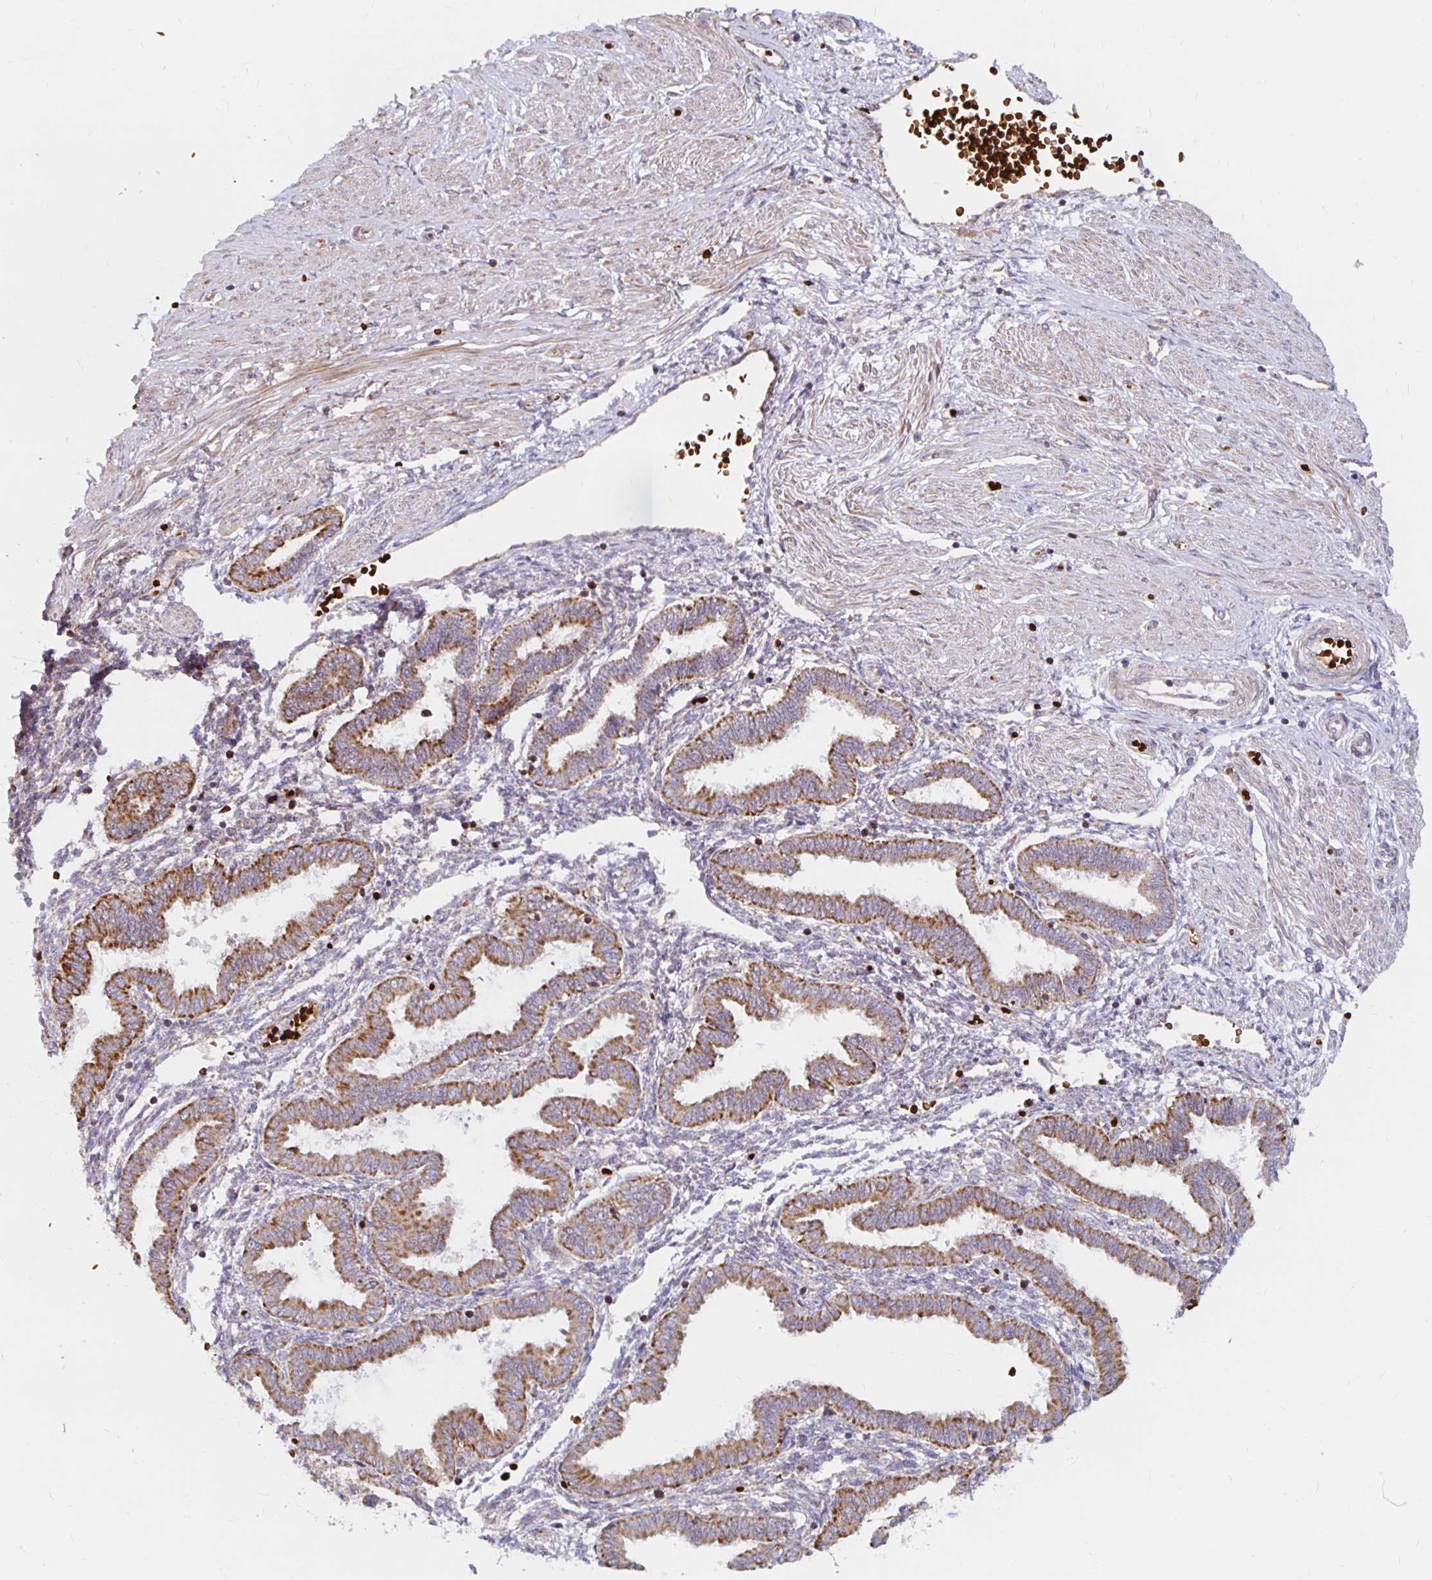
{"staining": {"intensity": "moderate", "quantity": "<25%", "location": "cytoplasmic/membranous"}, "tissue": "endometrium", "cell_type": "Cells in endometrial stroma", "image_type": "normal", "snomed": [{"axis": "morphology", "description": "Normal tissue, NOS"}, {"axis": "topography", "description": "Endometrium"}], "caption": "Unremarkable endometrium exhibits moderate cytoplasmic/membranous positivity in approximately <25% of cells in endometrial stroma (DAB IHC, brown staining for protein, blue staining for nuclei)..", "gene": "MRPL28", "patient": {"sex": "female", "age": 33}}